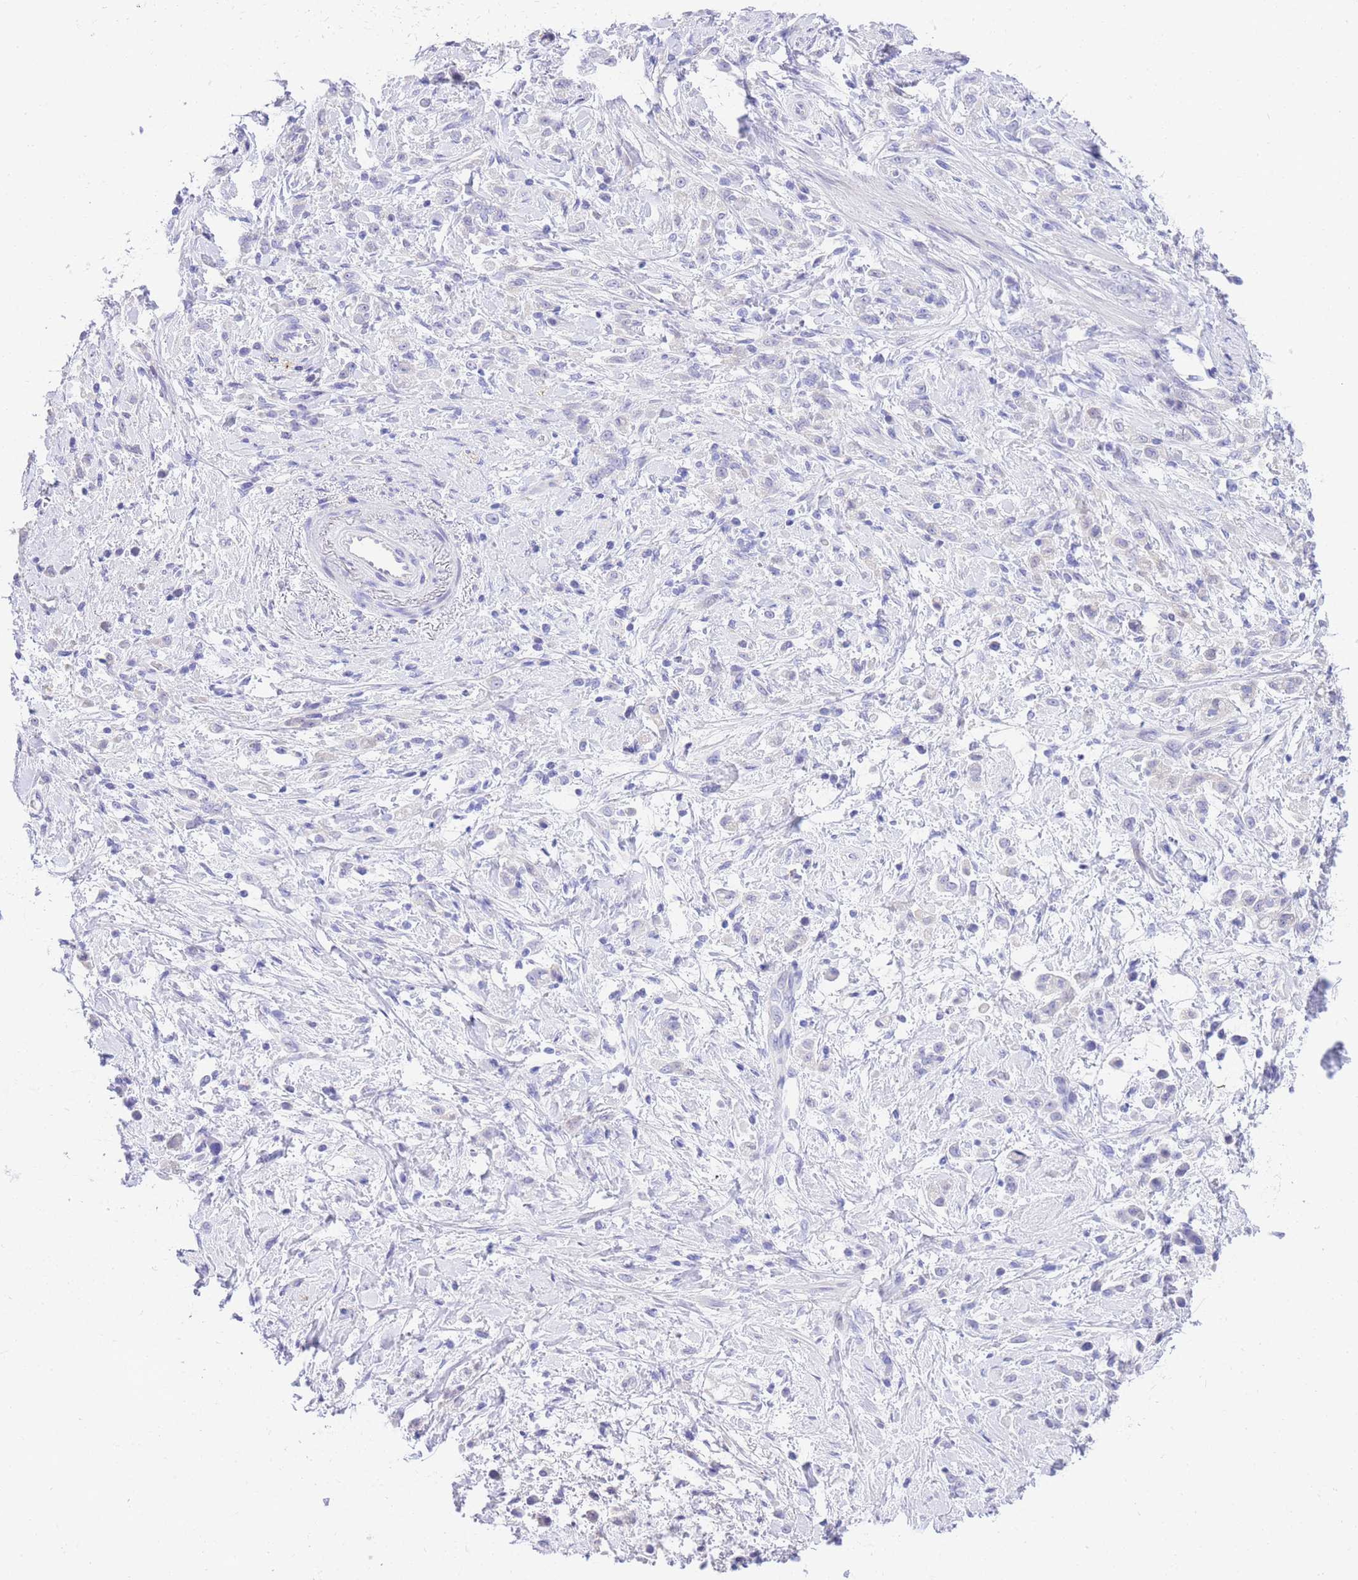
{"staining": {"intensity": "negative", "quantity": "none", "location": "none"}, "tissue": "stomach cancer", "cell_type": "Tumor cells", "image_type": "cancer", "snomed": [{"axis": "morphology", "description": "Adenocarcinoma, NOS"}, {"axis": "topography", "description": "Stomach"}], "caption": "Immunohistochemistry of human adenocarcinoma (stomach) shows no staining in tumor cells.", "gene": "TIFAB", "patient": {"sex": "female", "age": 60}}